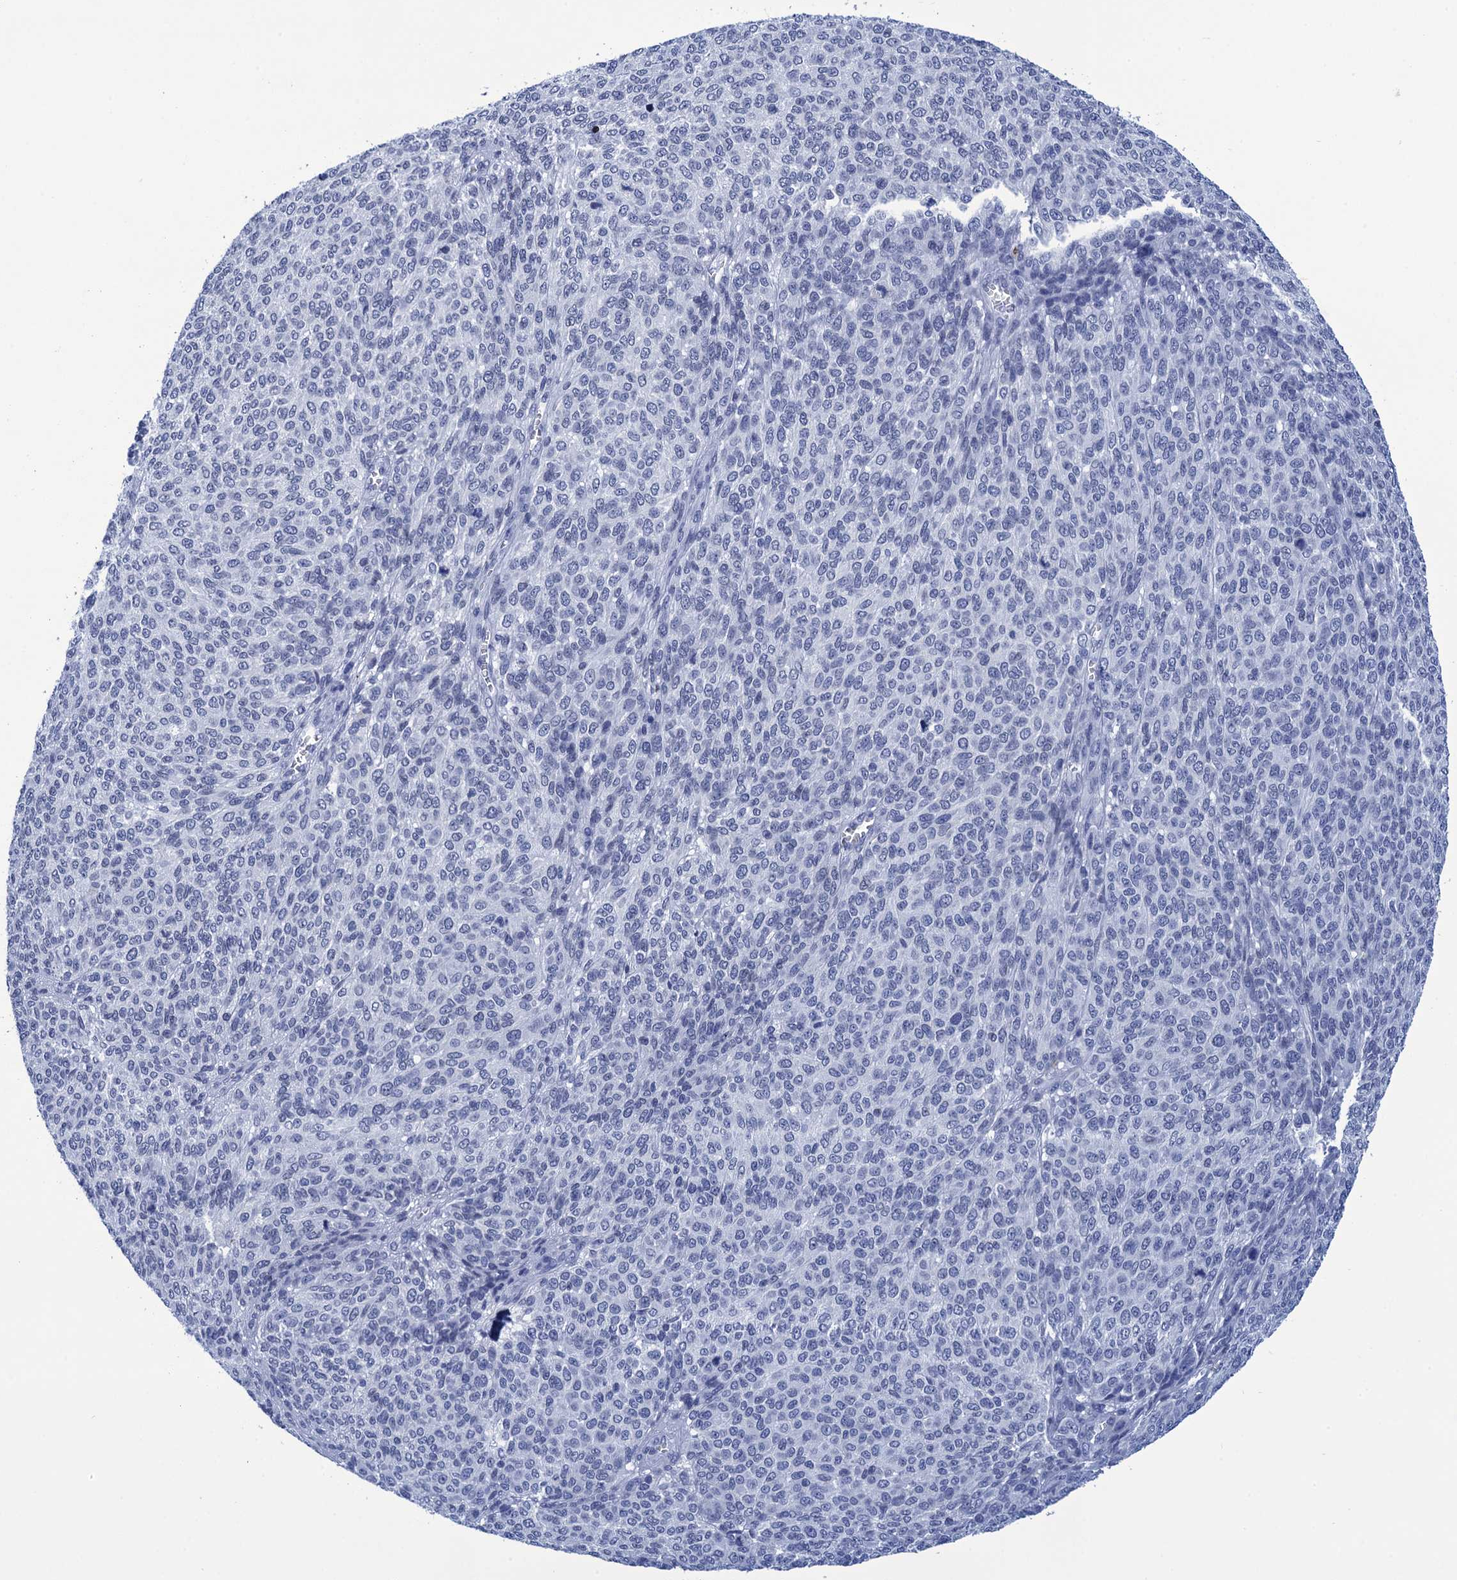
{"staining": {"intensity": "negative", "quantity": "none", "location": "none"}, "tissue": "melanoma", "cell_type": "Tumor cells", "image_type": "cancer", "snomed": [{"axis": "morphology", "description": "Malignant melanoma, NOS"}, {"axis": "topography", "description": "Skin"}], "caption": "Immunohistochemistry image of neoplastic tissue: human malignant melanoma stained with DAB (3,3'-diaminobenzidine) exhibits no significant protein positivity in tumor cells. (Immunohistochemistry (ihc), brightfield microscopy, high magnification).", "gene": "METTL25", "patient": {"sex": "male", "age": 49}}